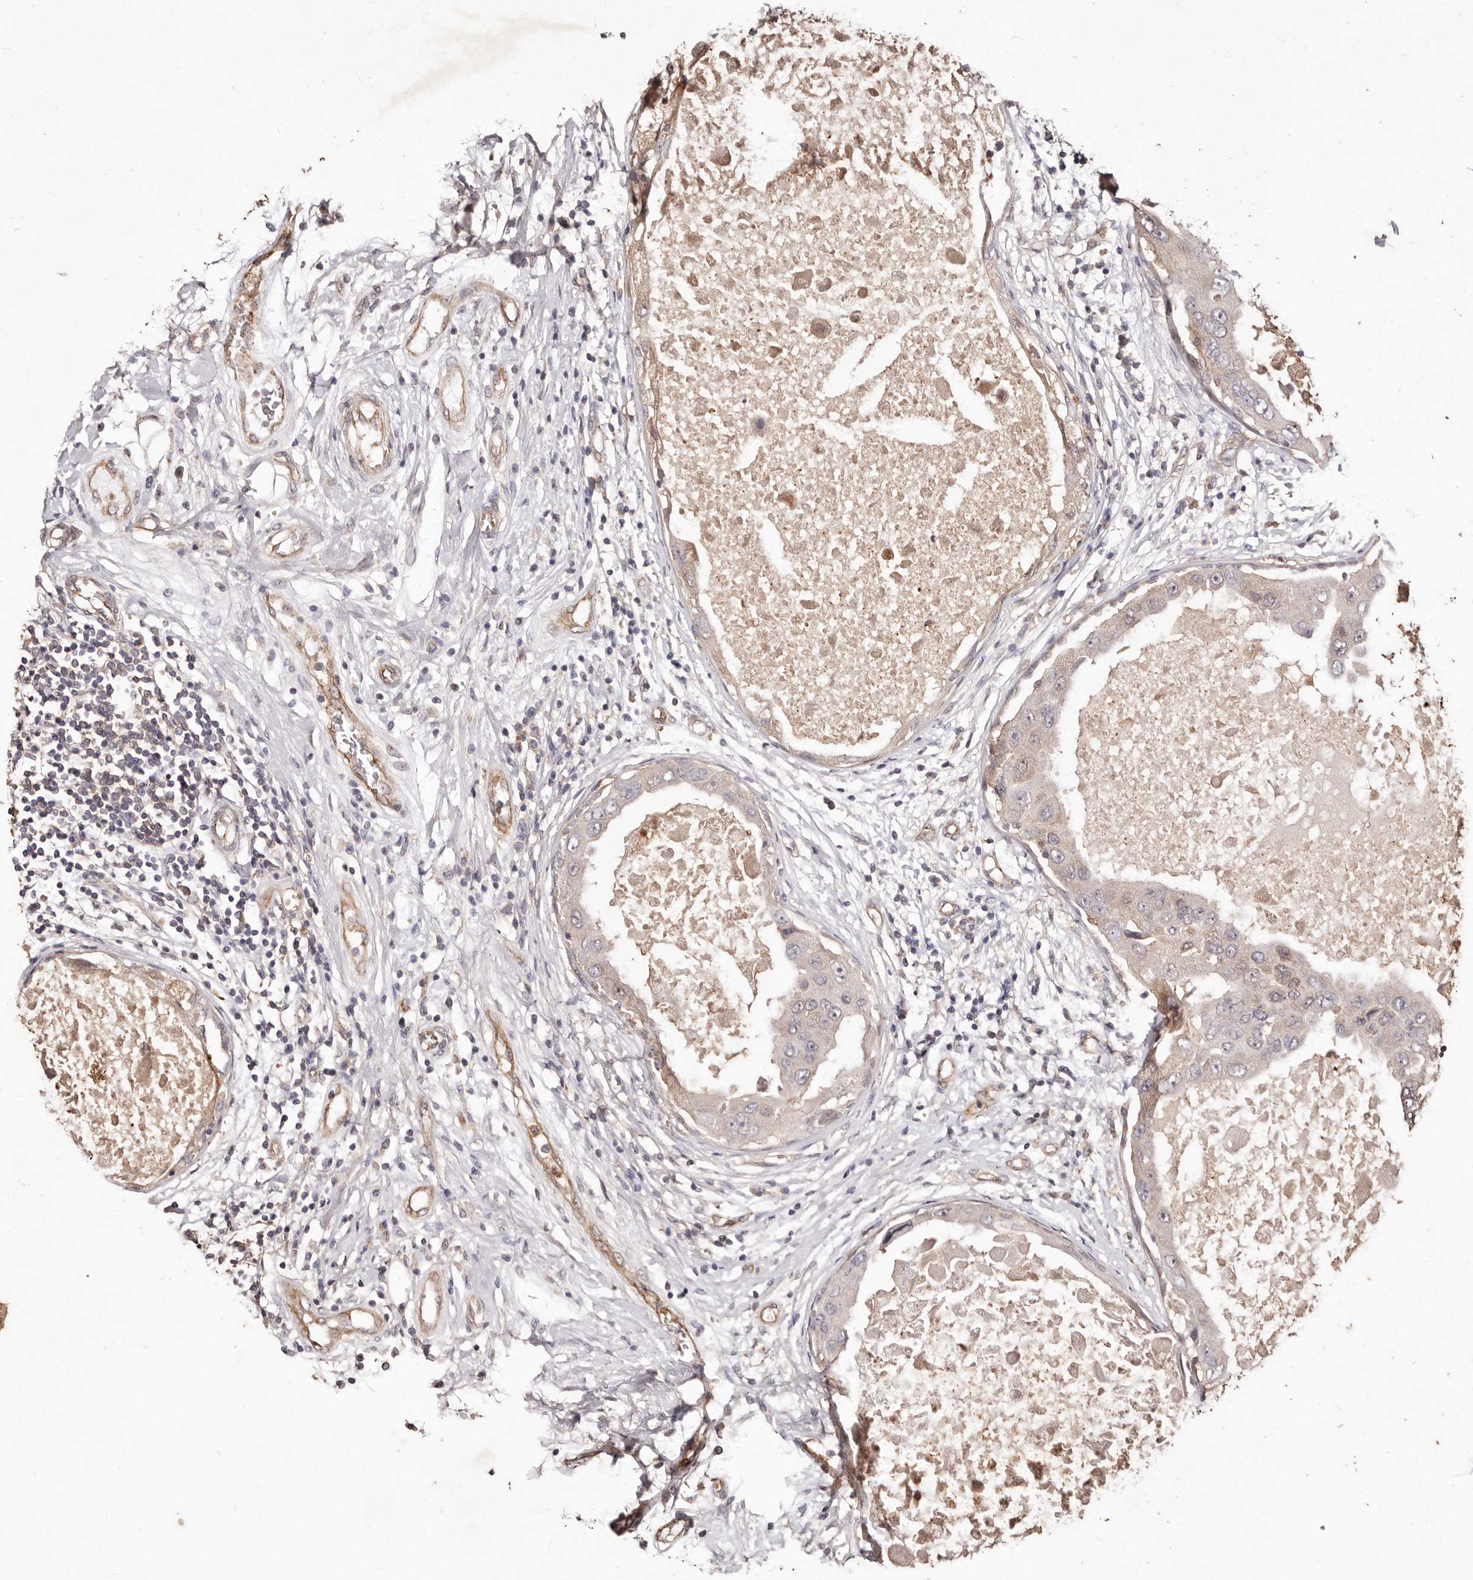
{"staining": {"intensity": "negative", "quantity": "none", "location": "none"}, "tissue": "breast cancer", "cell_type": "Tumor cells", "image_type": "cancer", "snomed": [{"axis": "morphology", "description": "Duct carcinoma"}, {"axis": "topography", "description": "Breast"}], "caption": "Intraductal carcinoma (breast) was stained to show a protein in brown. There is no significant positivity in tumor cells.", "gene": "CCL14", "patient": {"sex": "female", "age": 27}}